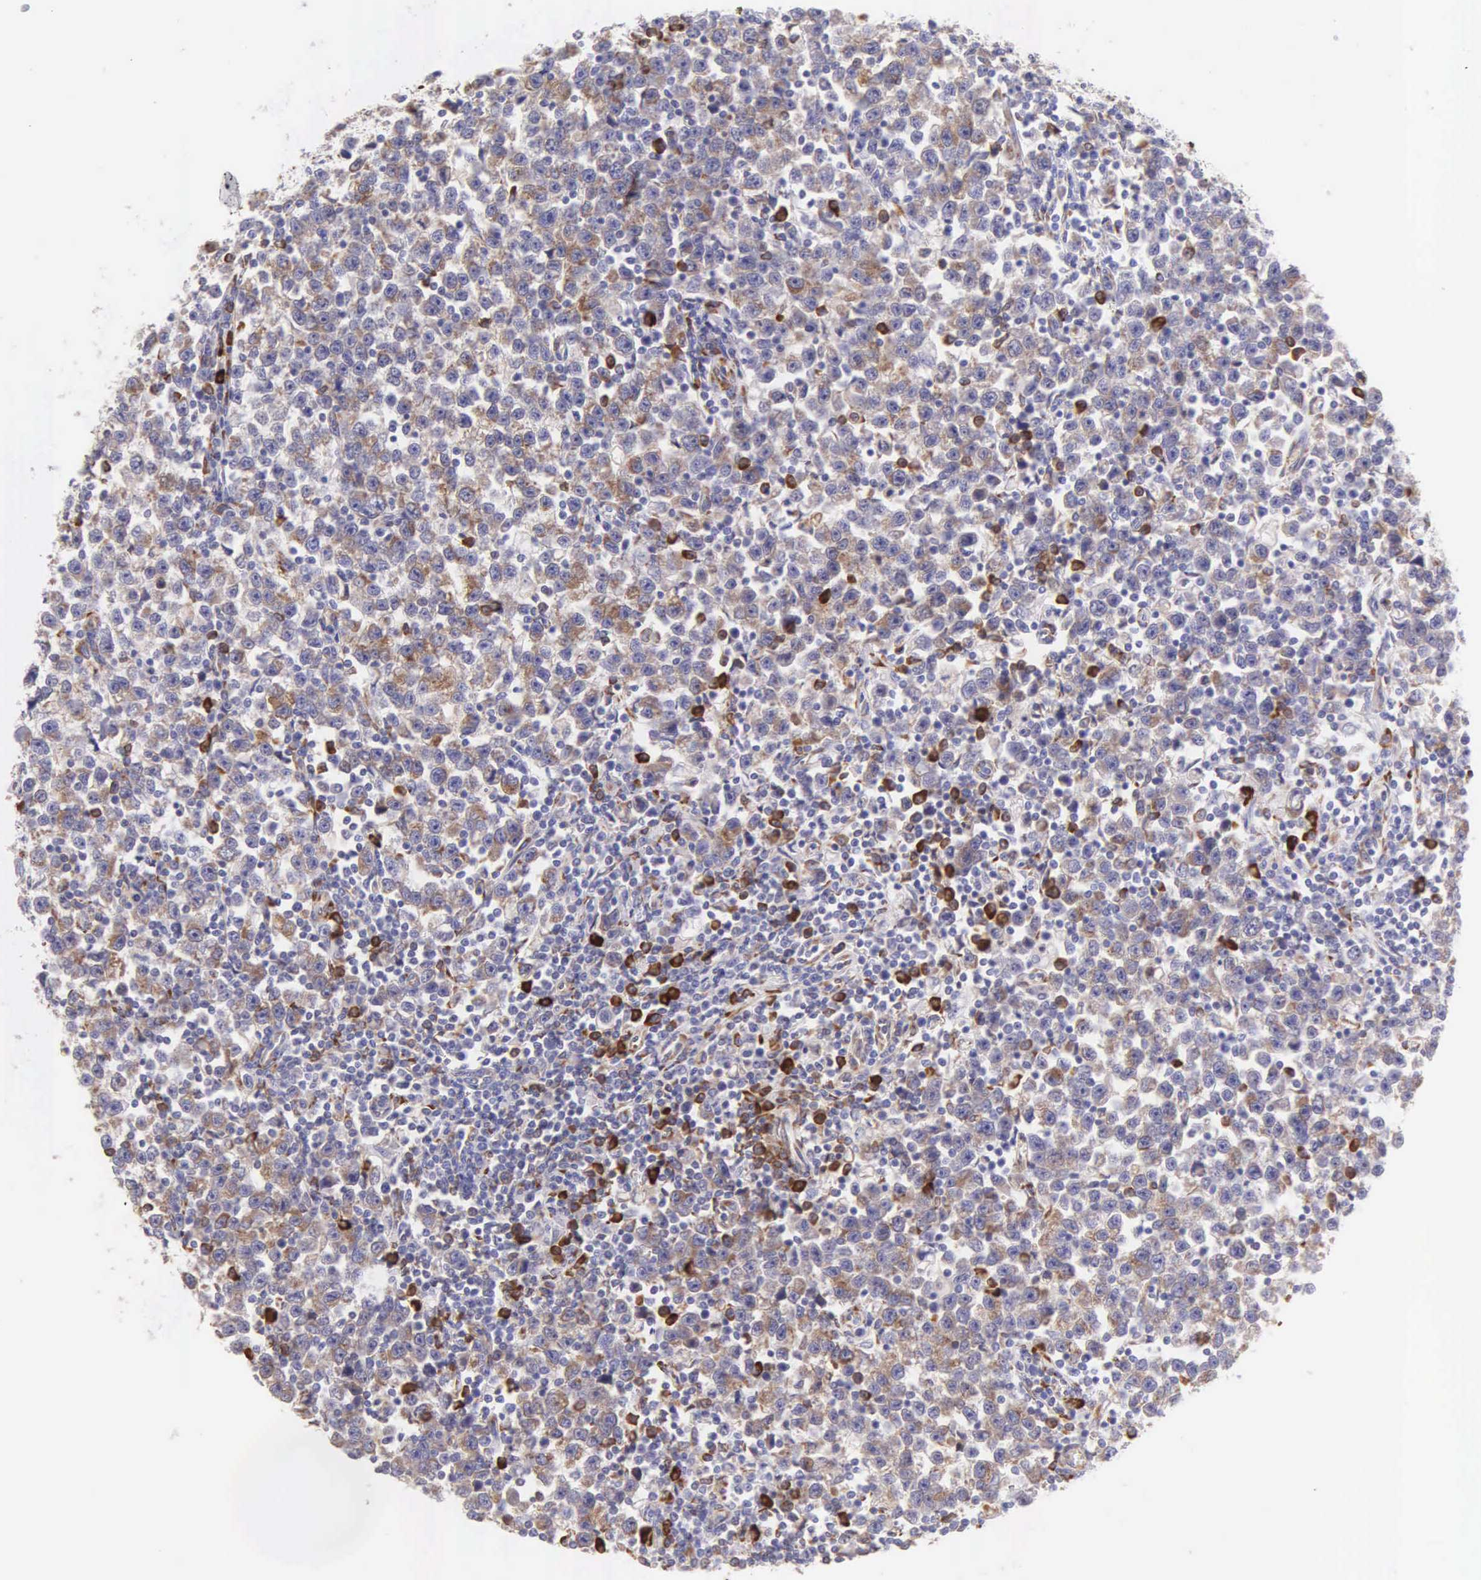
{"staining": {"intensity": "weak", "quantity": ">75%", "location": "cytoplasmic/membranous"}, "tissue": "testis cancer", "cell_type": "Tumor cells", "image_type": "cancer", "snomed": [{"axis": "morphology", "description": "Seminoma, NOS"}, {"axis": "topography", "description": "Testis"}], "caption": "Testis seminoma stained for a protein exhibits weak cytoplasmic/membranous positivity in tumor cells.", "gene": "CKAP4", "patient": {"sex": "male", "age": 43}}